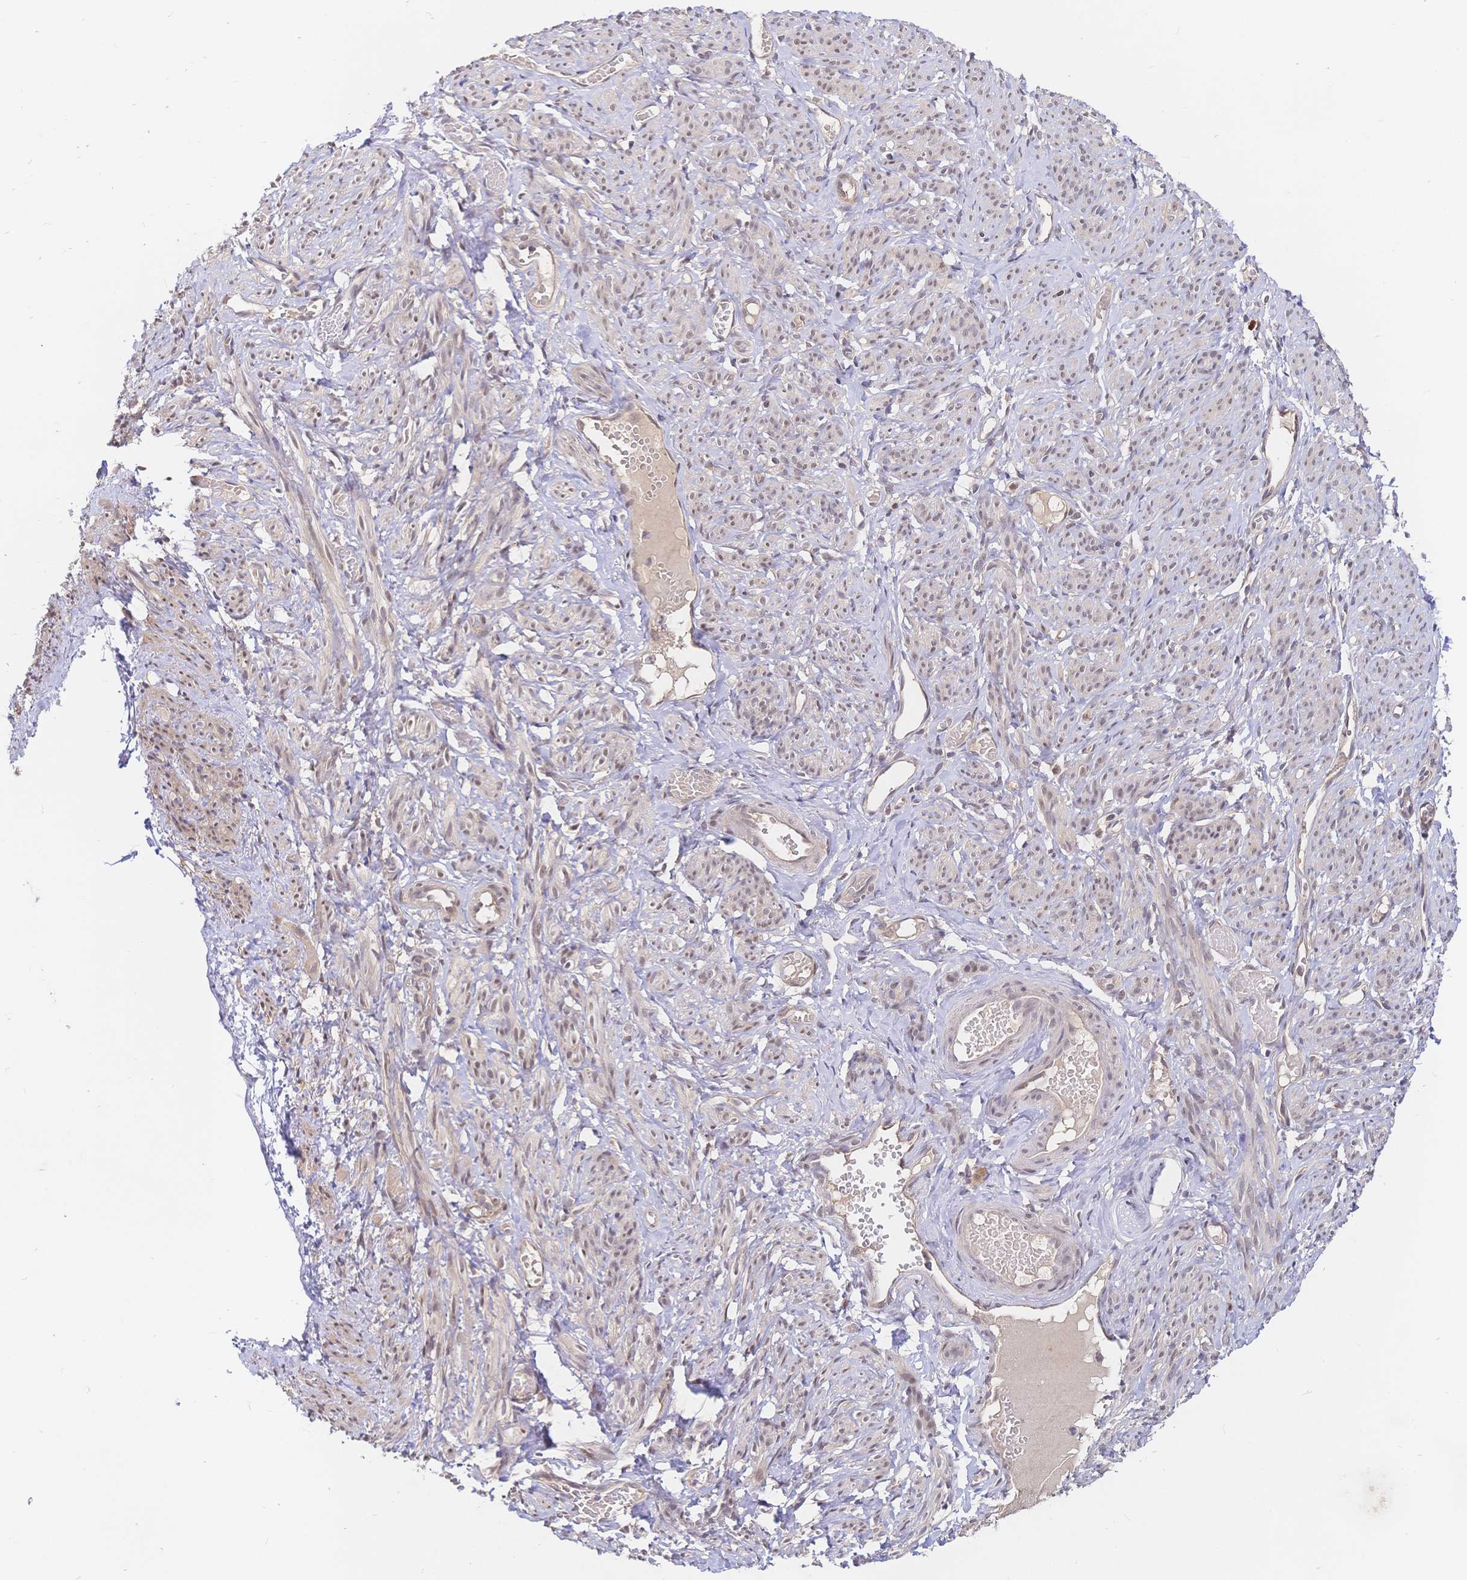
{"staining": {"intensity": "weak", "quantity": "25%-75%", "location": "cytoplasmic/membranous,nuclear"}, "tissue": "smooth muscle", "cell_type": "Smooth muscle cells", "image_type": "normal", "snomed": [{"axis": "morphology", "description": "Normal tissue, NOS"}, {"axis": "topography", "description": "Smooth muscle"}], "caption": "IHC photomicrograph of unremarkable smooth muscle: smooth muscle stained using immunohistochemistry (IHC) exhibits low levels of weak protein expression localized specifically in the cytoplasmic/membranous,nuclear of smooth muscle cells, appearing as a cytoplasmic/membranous,nuclear brown color.", "gene": "LMO4", "patient": {"sex": "female", "age": 65}}